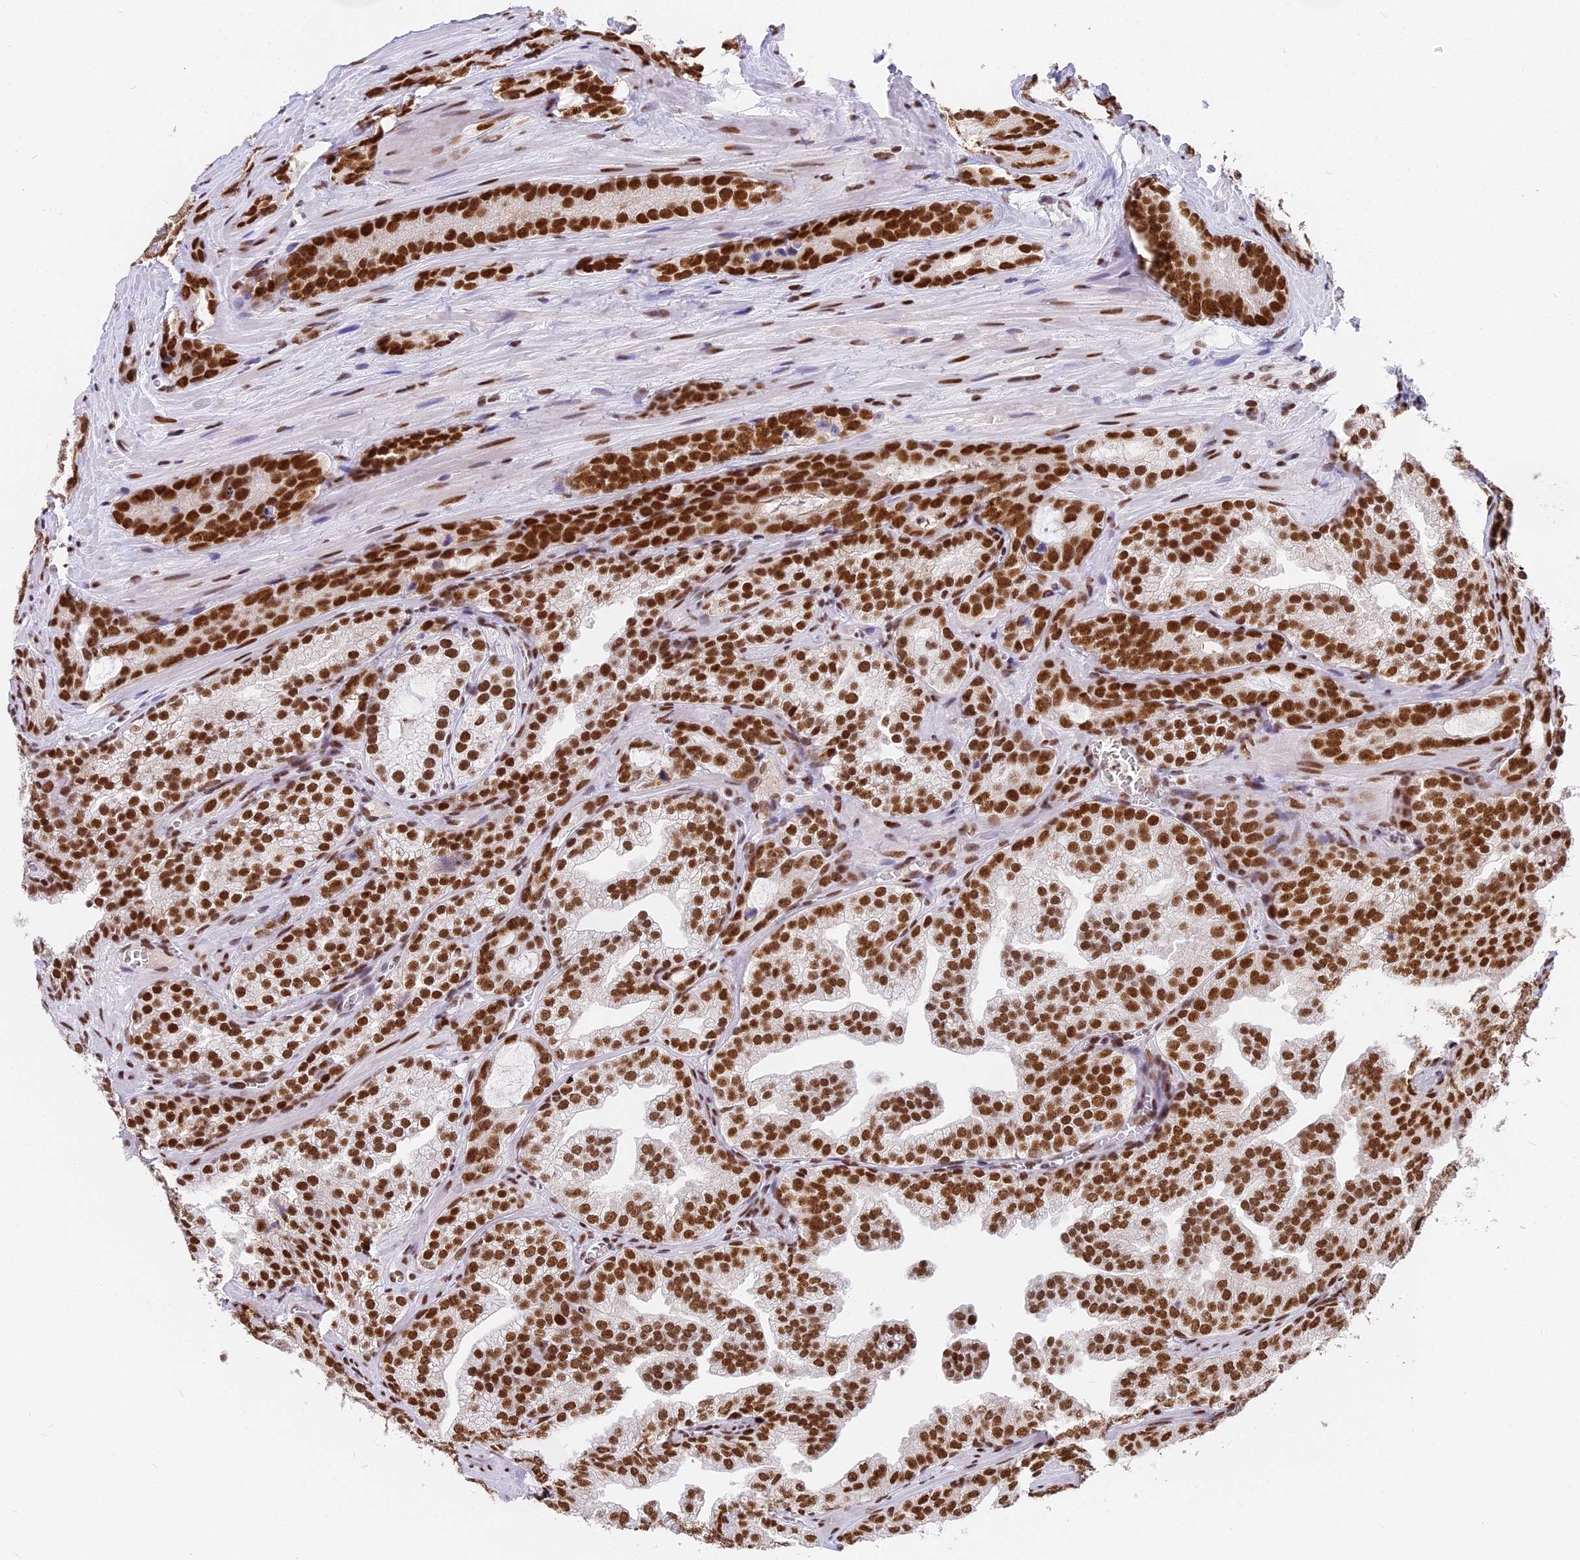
{"staining": {"intensity": "strong", "quantity": ">75%", "location": "nuclear"}, "tissue": "prostate cancer", "cell_type": "Tumor cells", "image_type": "cancer", "snomed": [{"axis": "morphology", "description": "Adenocarcinoma, High grade"}, {"axis": "topography", "description": "Prostate"}], "caption": "Immunohistochemistry (IHC) of human adenocarcinoma (high-grade) (prostate) exhibits high levels of strong nuclear staining in approximately >75% of tumor cells.", "gene": "SBNO1", "patient": {"sex": "male", "age": 62}}